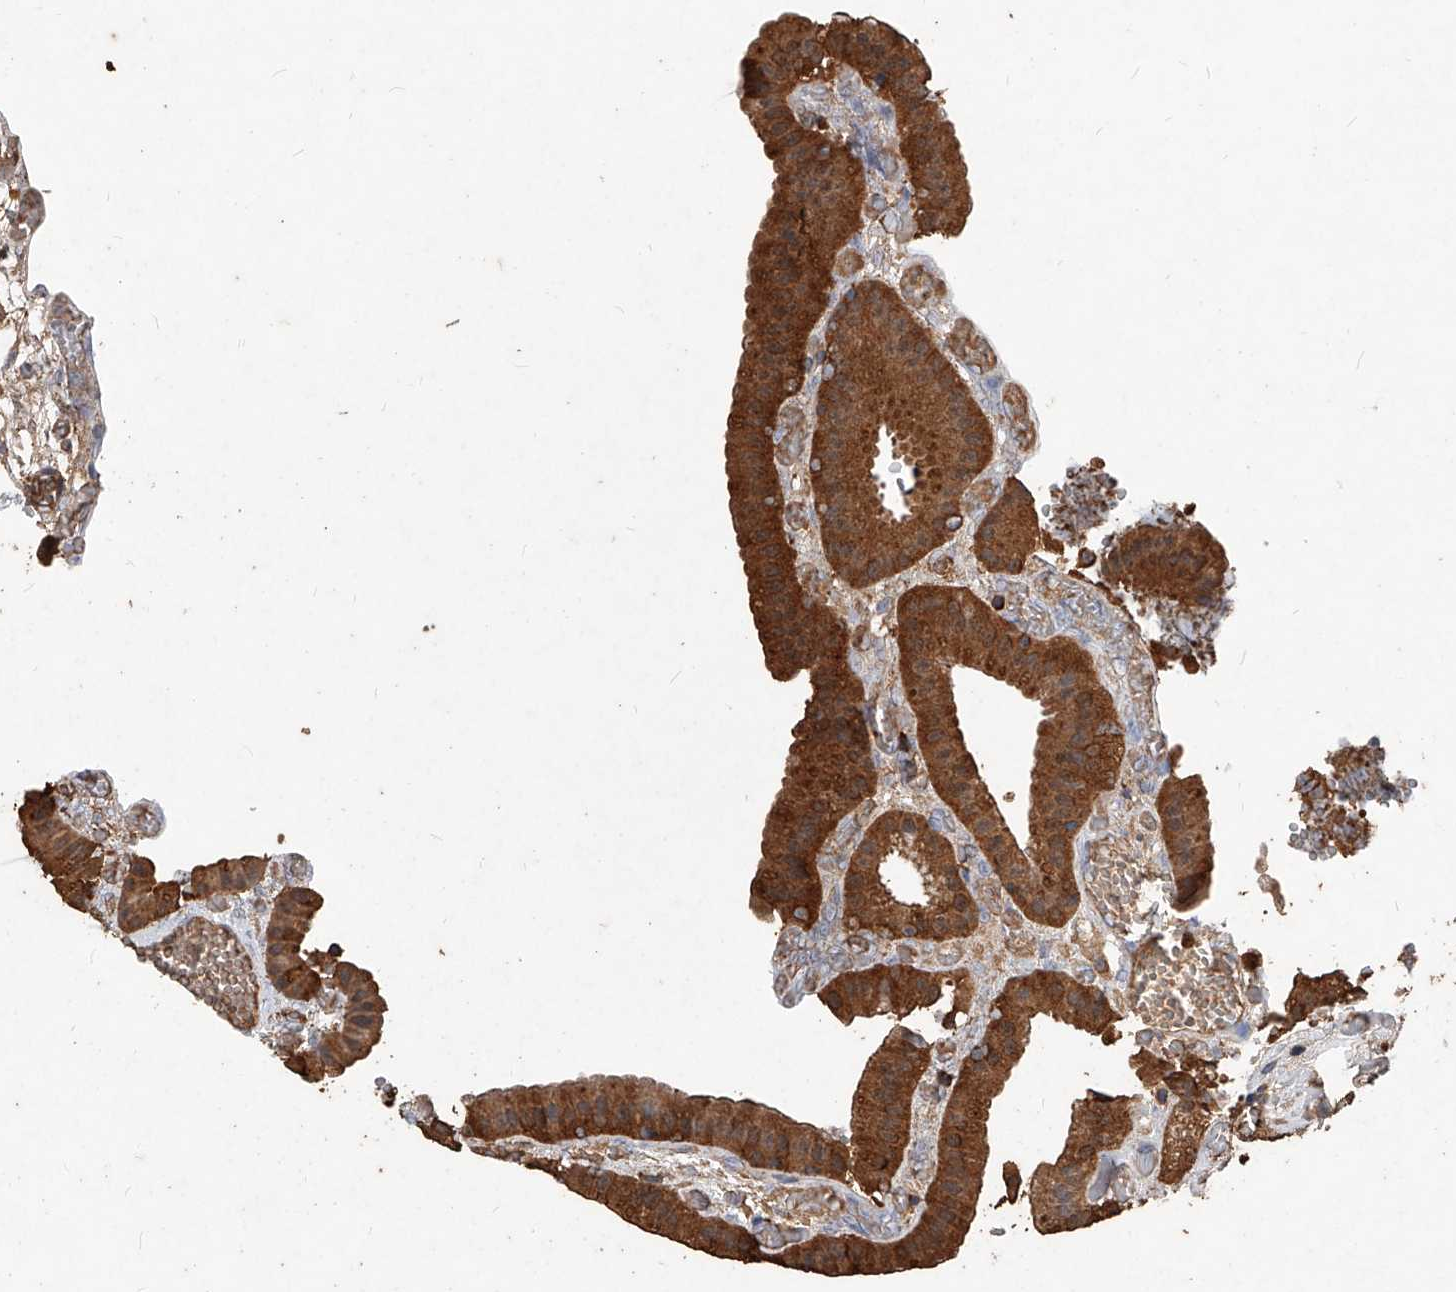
{"staining": {"intensity": "strong", "quantity": ">75%", "location": "cytoplasmic/membranous"}, "tissue": "gallbladder", "cell_type": "Glandular cells", "image_type": "normal", "snomed": [{"axis": "morphology", "description": "Normal tissue, NOS"}, {"axis": "topography", "description": "Gallbladder"}], "caption": "Strong cytoplasmic/membranous expression is present in approximately >75% of glandular cells in normal gallbladder. (DAB (3,3'-diaminobenzidine) = brown stain, brightfield microscopy at high magnification).", "gene": "UCP2", "patient": {"sex": "female", "age": 64}}